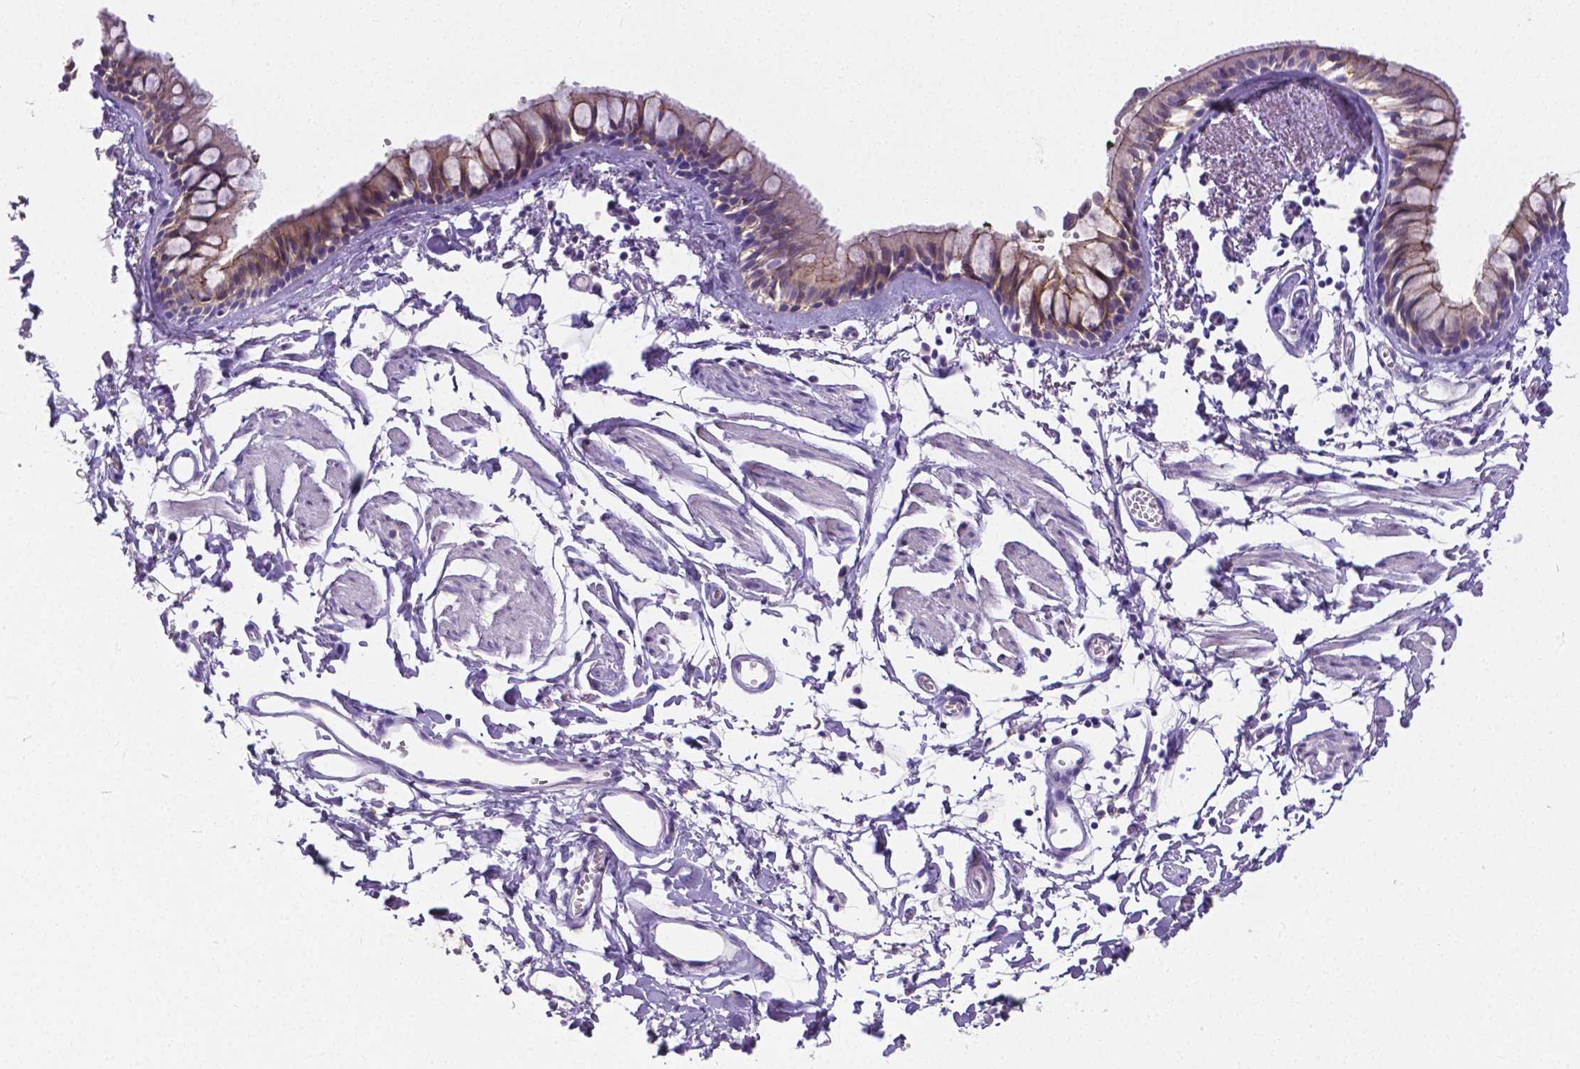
{"staining": {"intensity": "moderate", "quantity": ">75%", "location": "cytoplasmic/membranous"}, "tissue": "bronchus", "cell_type": "Respiratory epithelial cells", "image_type": "normal", "snomed": [{"axis": "morphology", "description": "Normal tissue, NOS"}, {"axis": "topography", "description": "Cartilage tissue"}, {"axis": "topography", "description": "Bronchus"}], "caption": "IHC of unremarkable bronchus reveals medium levels of moderate cytoplasmic/membranous staining in about >75% of respiratory epithelial cells.", "gene": "OCLN", "patient": {"sex": "female", "age": 59}}